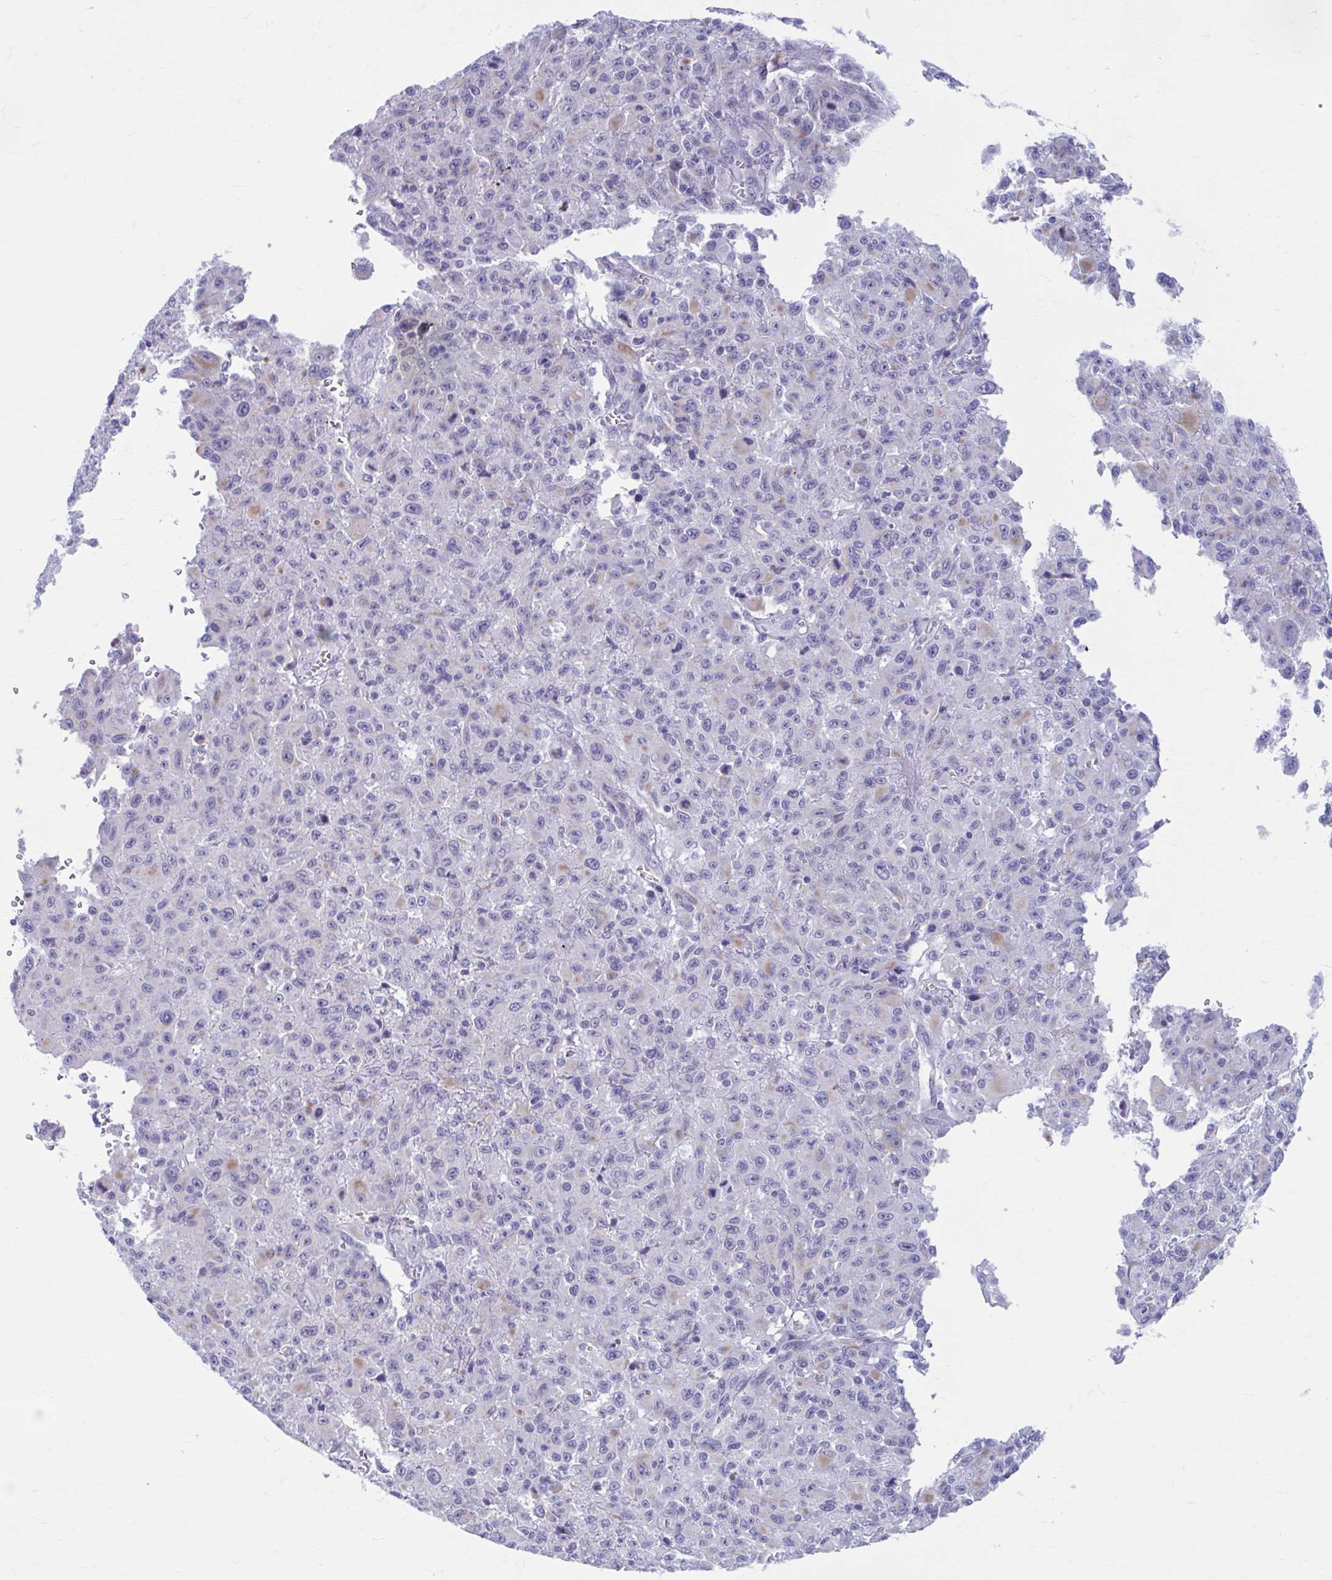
{"staining": {"intensity": "negative", "quantity": "none", "location": "none"}, "tissue": "melanoma", "cell_type": "Tumor cells", "image_type": "cancer", "snomed": [{"axis": "morphology", "description": "Malignant melanoma, NOS"}, {"axis": "topography", "description": "Skin"}], "caption": "There is no significant staining in tumor cells of malignant melanoma.", "gene": "CCDC105", "patient": {"sex": "male", "age": 46}}